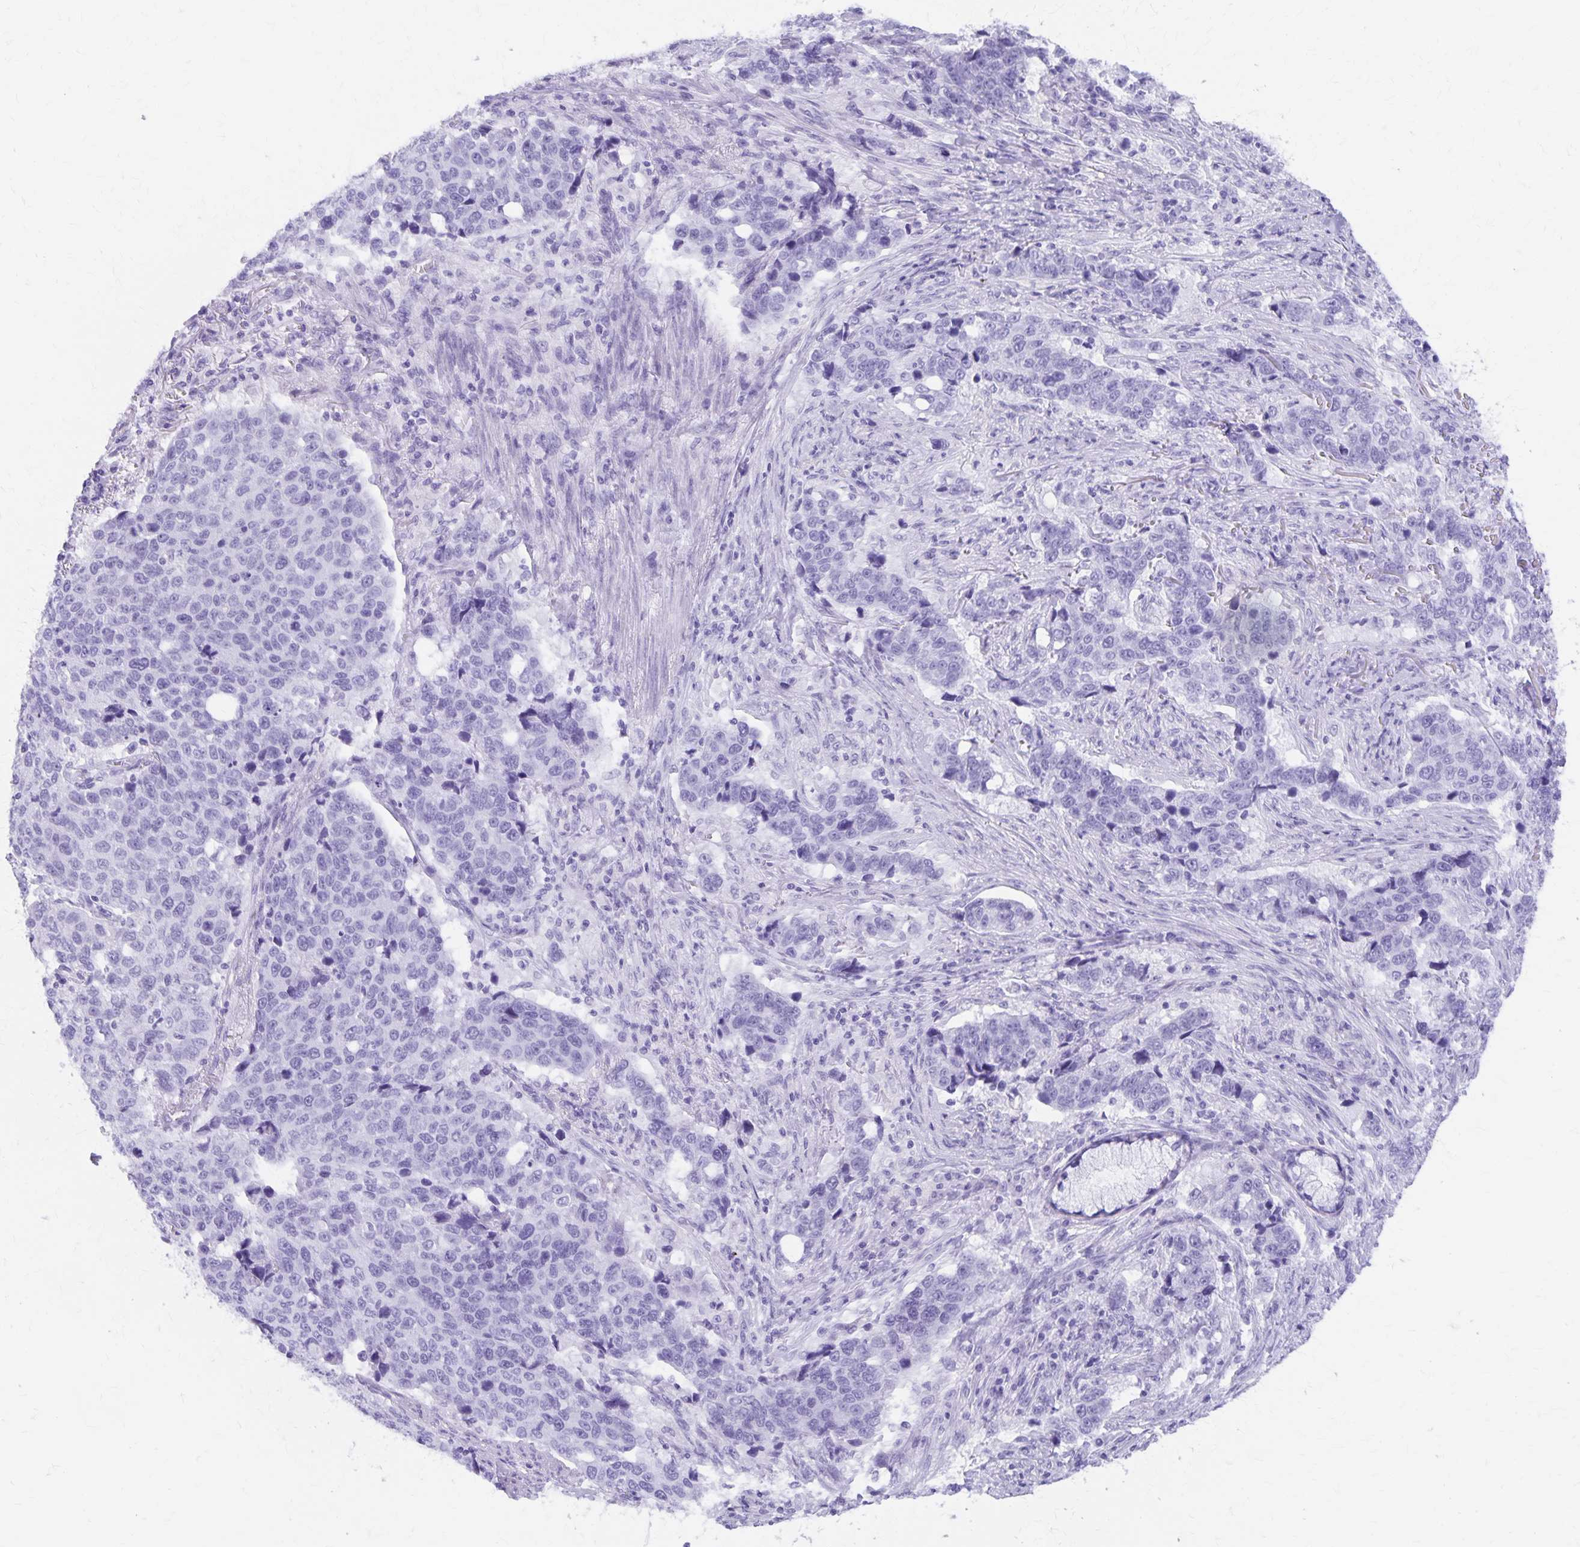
{"staining": {"intensity": "negative", "quantity": "none", "location": "none"}, "tissue": "lung cancer", "cell_type": "Tumor cells", "image_type": "cancer", "snomed": [{"axis": "morphology", "description": "Squamous cell carcinoma, NOS"}, {"axis": "topography", "description": "Lymph node"}, {"axis": "topography", "description": "Lung"}], "caption": "Tumor cells are negative for protein expression in human lung cancer (squamous cell carcinoma).", "gene": "DEFA5", "patient": {"sex": "male", "age": 61}}